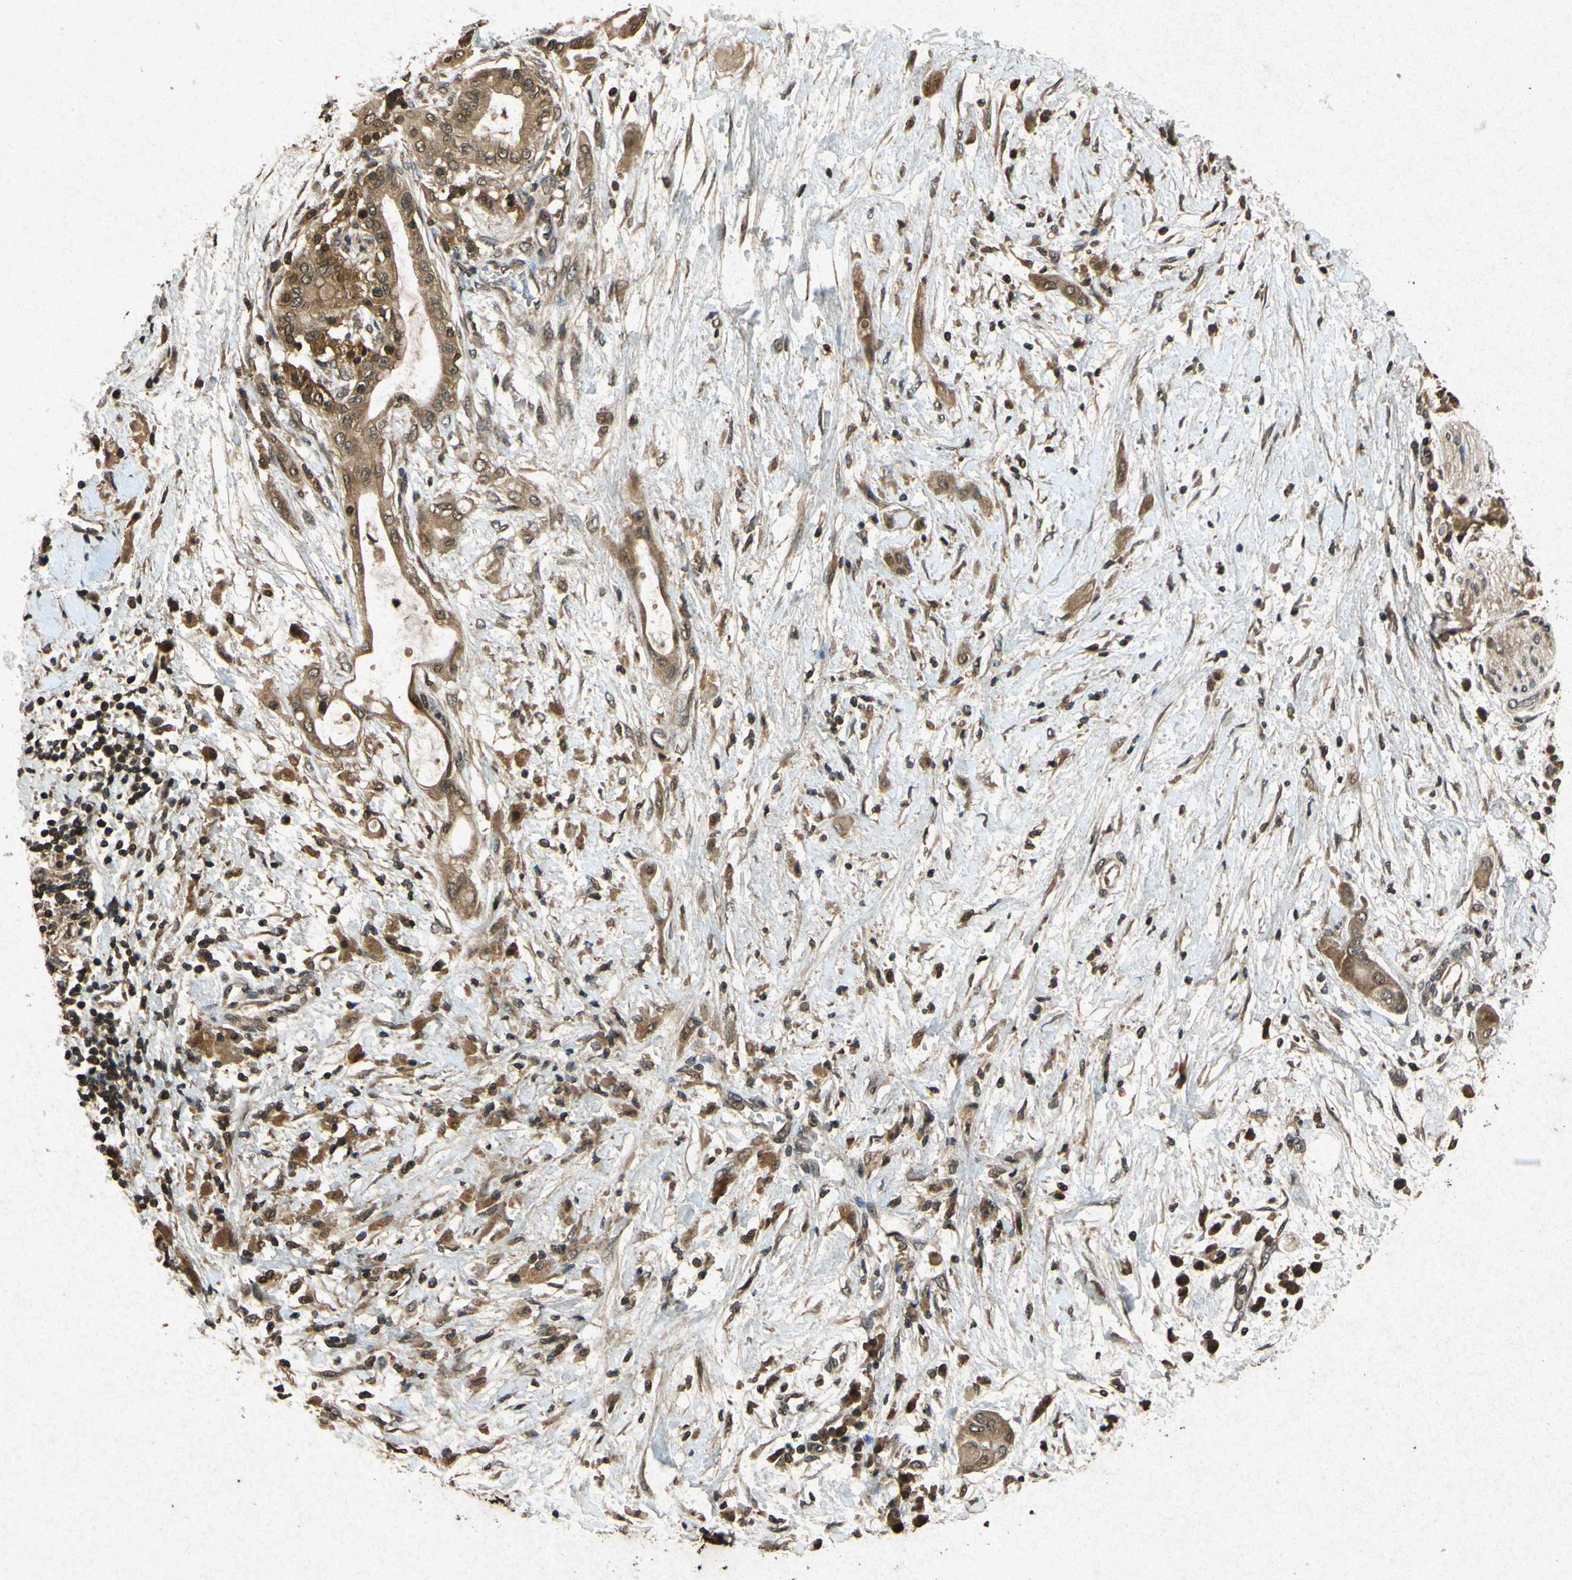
{"staining": {"intensity": "moderate", "quantity": ">75%", "location": "cytoplasmic/membranous"}, "tissue": "pancreatic cancer", "cell_type": "Tumor cells", "image_type": "cancer", "snomed": [{"axis": "morphology", "description": "Adenocarcinoma, NOS"}, {"axis": "morphology", "description": "Adenocarcinoma, metastatic, NOS"}, {"axis": "topography", "description": "Lymph node"}, {"axis": "topography", "description": "Pancreas"}, {"axis": "topography", "description": "Duodenum"}], "caption": "A brown stain highlights moderate cytoplasmic/membranous positivity of a protein in human metastatic adenocarcinoma (pancreatic) tumor cells.", "gene": "ATP6V1H", "patient": {"sex": "female", "age": 64}}